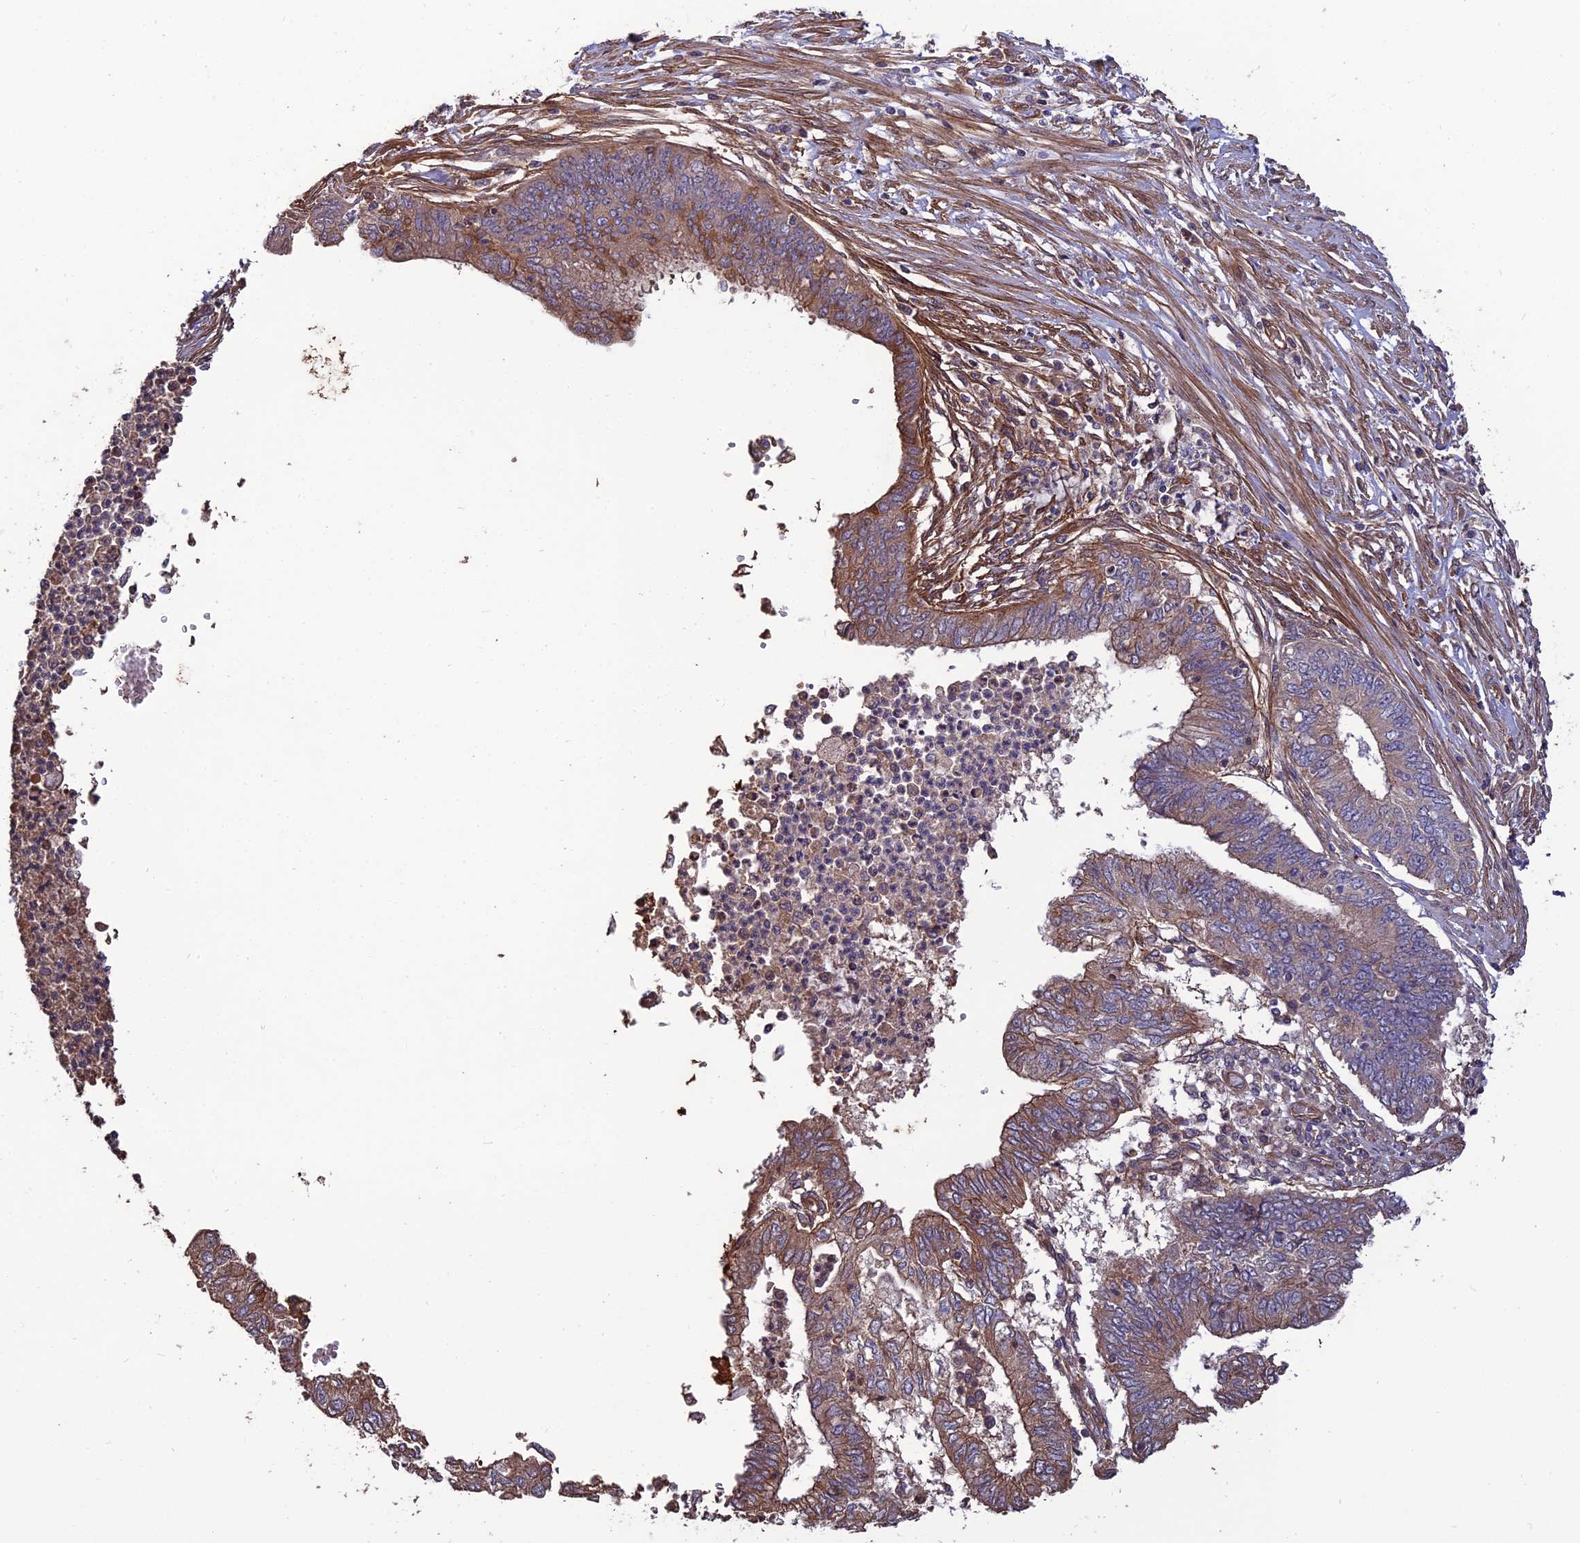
{"staining": {"intensity": "moderate", "quantity": ">75%", "location": "cytoplasmic/membranous"}, "tissue": "endometrial cancer", "cell_type": "Tumor cells", "image_type": "cancer", "snomed": [{"axis": "morphology", "description": "Adenocarcinoma, NOS"}, {"axis": "topography", "description": "Endometrium"}], "caption": "Endometrial adenocarcinoma stained with a protein marker demonstrates moderate staining in tumor cells.", "gene": "ATP6V0A2", "patient": {"sex": "female", "age": 68}}